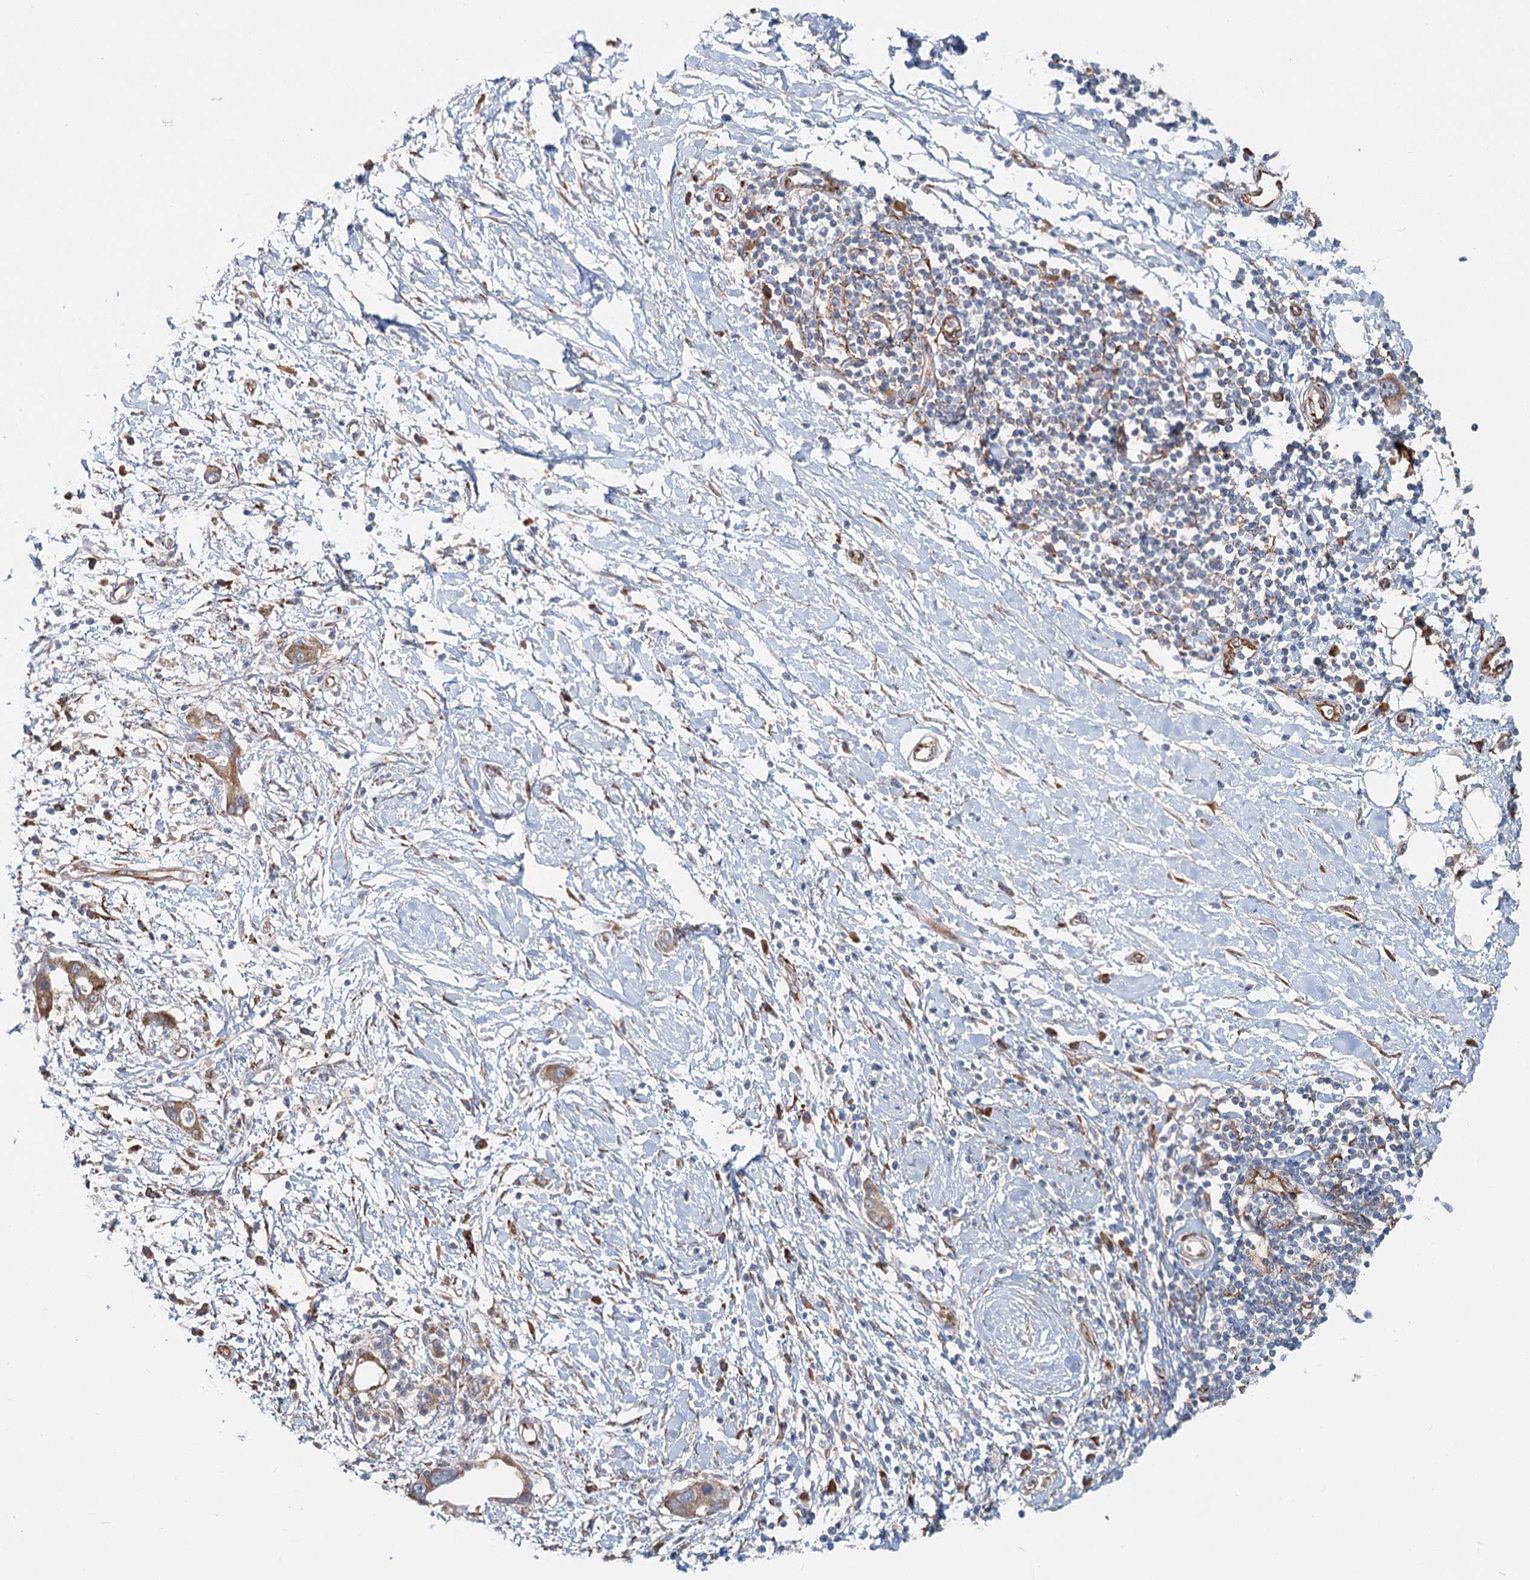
{"staining": {"intensity": "weak", "quantity": ">75%", "location": "cytoplasmic/membranous"}, "tissue": "pancreatic cancer", "cell_type": "Tumor cells", "image_type": "cancer", "snomed": [{"axis": "morphology", "description": "Normal tissue, NOS"}, {"axis": "morphology", "description": "Adenocarcinoma, NOS"}, {"axis": "topography", "description": "Pancreas"}, {"axis": "topography", "description": "Peripheral nerve tissue"}], "caption": "Protein positivity by immunohistochemistry (IHC) displays weak cytoplasmic/membranous staining in approximately >75% of tumor cells in adenocarcinoma (pancreatic). (Stains: DAB (3,3'-diaminobenzidine) in brown, nuclei in blue, Microscopy: brightfield microscopy at high magnification).", "gene": "CIB4", "patient": {"sex": "male", "age": 59}}